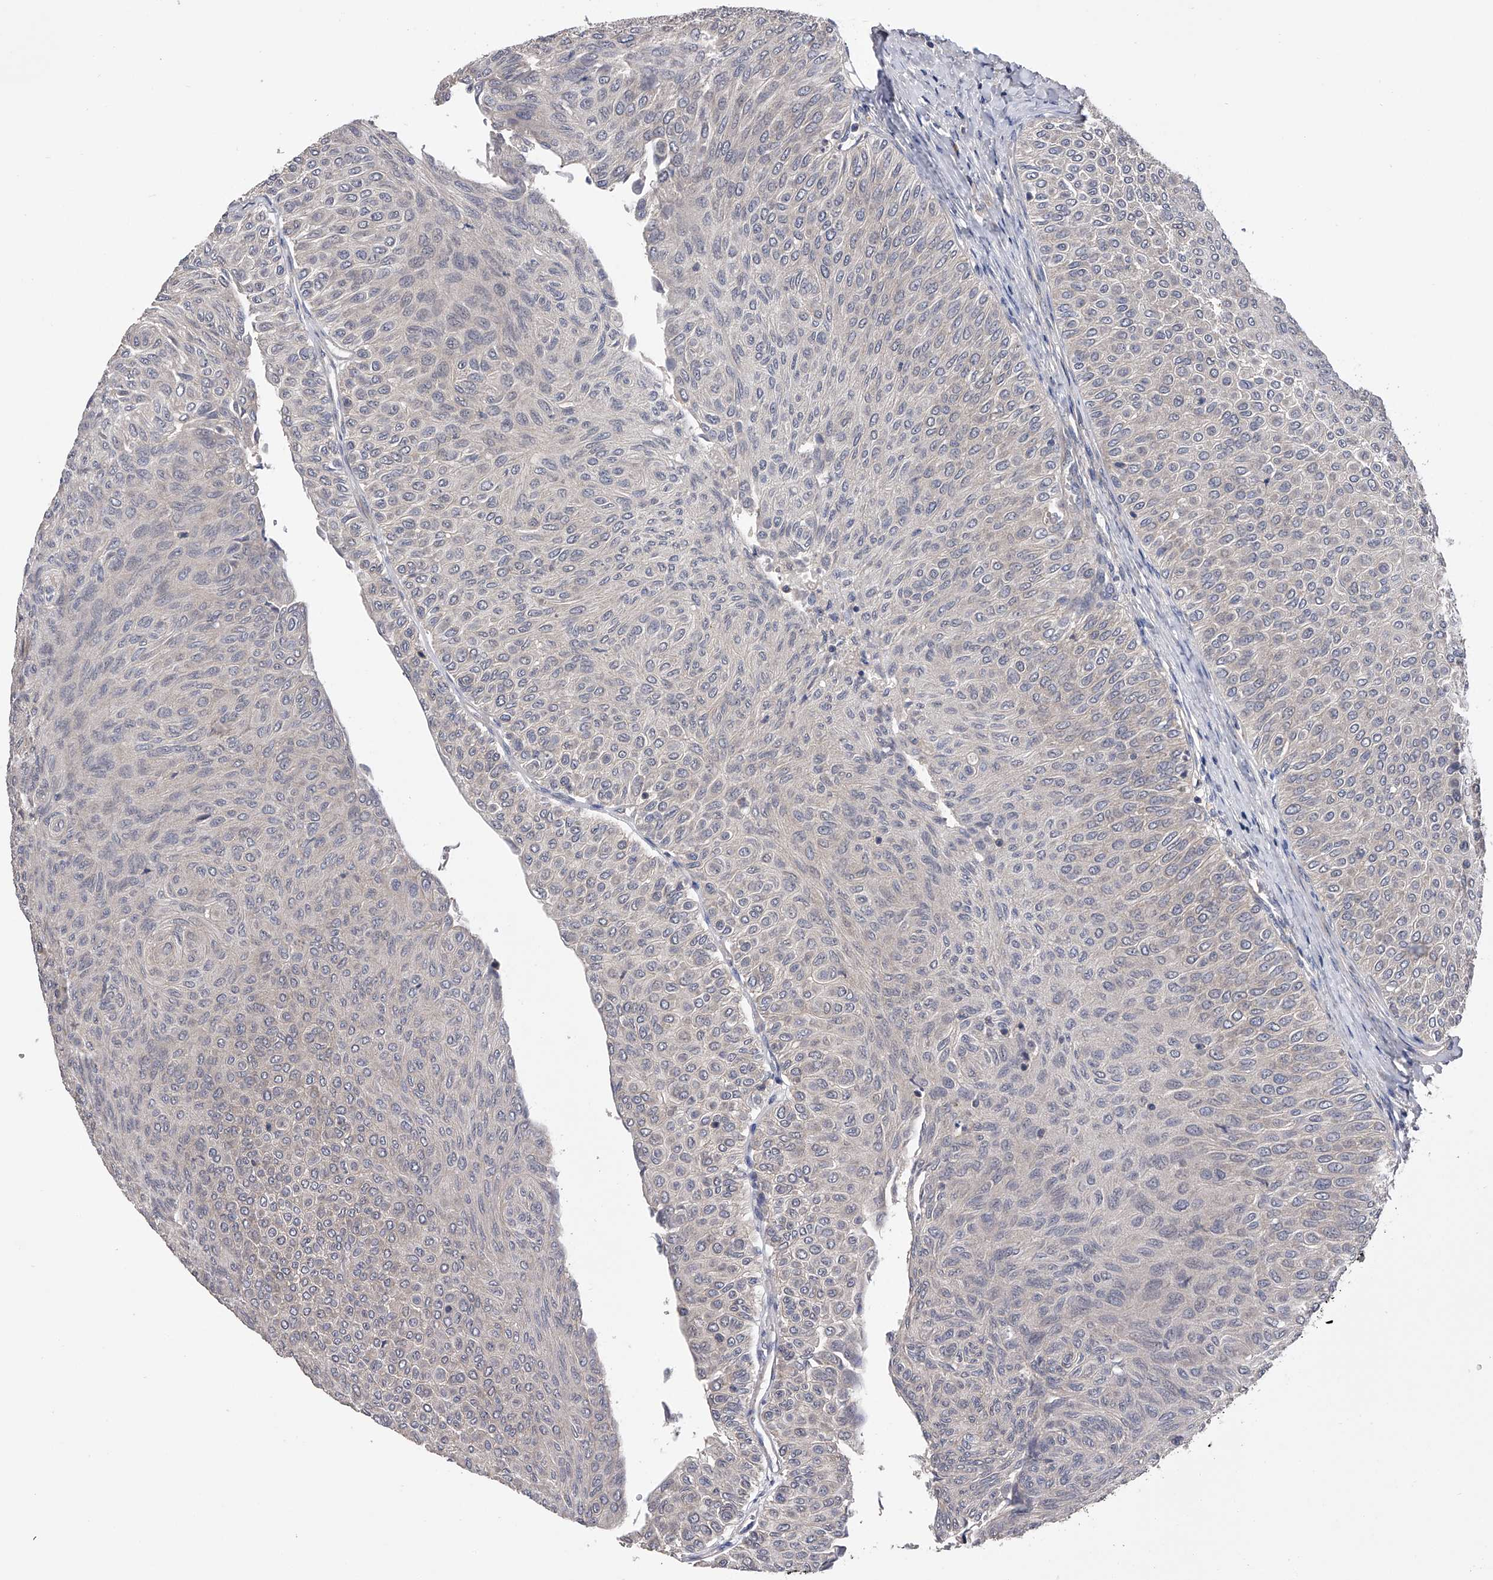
{"staining": {"intensity": "negative", "quantity": "none", "location": "none"}, "tissue": "urothelial cancer", "cell_type": "Tumor cells", "image_type": "cancer", "snomed": [{"axis": "morphology", "description": "Urothelial carcinoma, Low grade"}, {"axis": "topography", "description": "Urinary bladder"}], "caption": "Tumor cells show no significant protein positivity in urothelial cancer.", "gene": "CFAP298", "patient": {"sex": "male", "age": 78}}